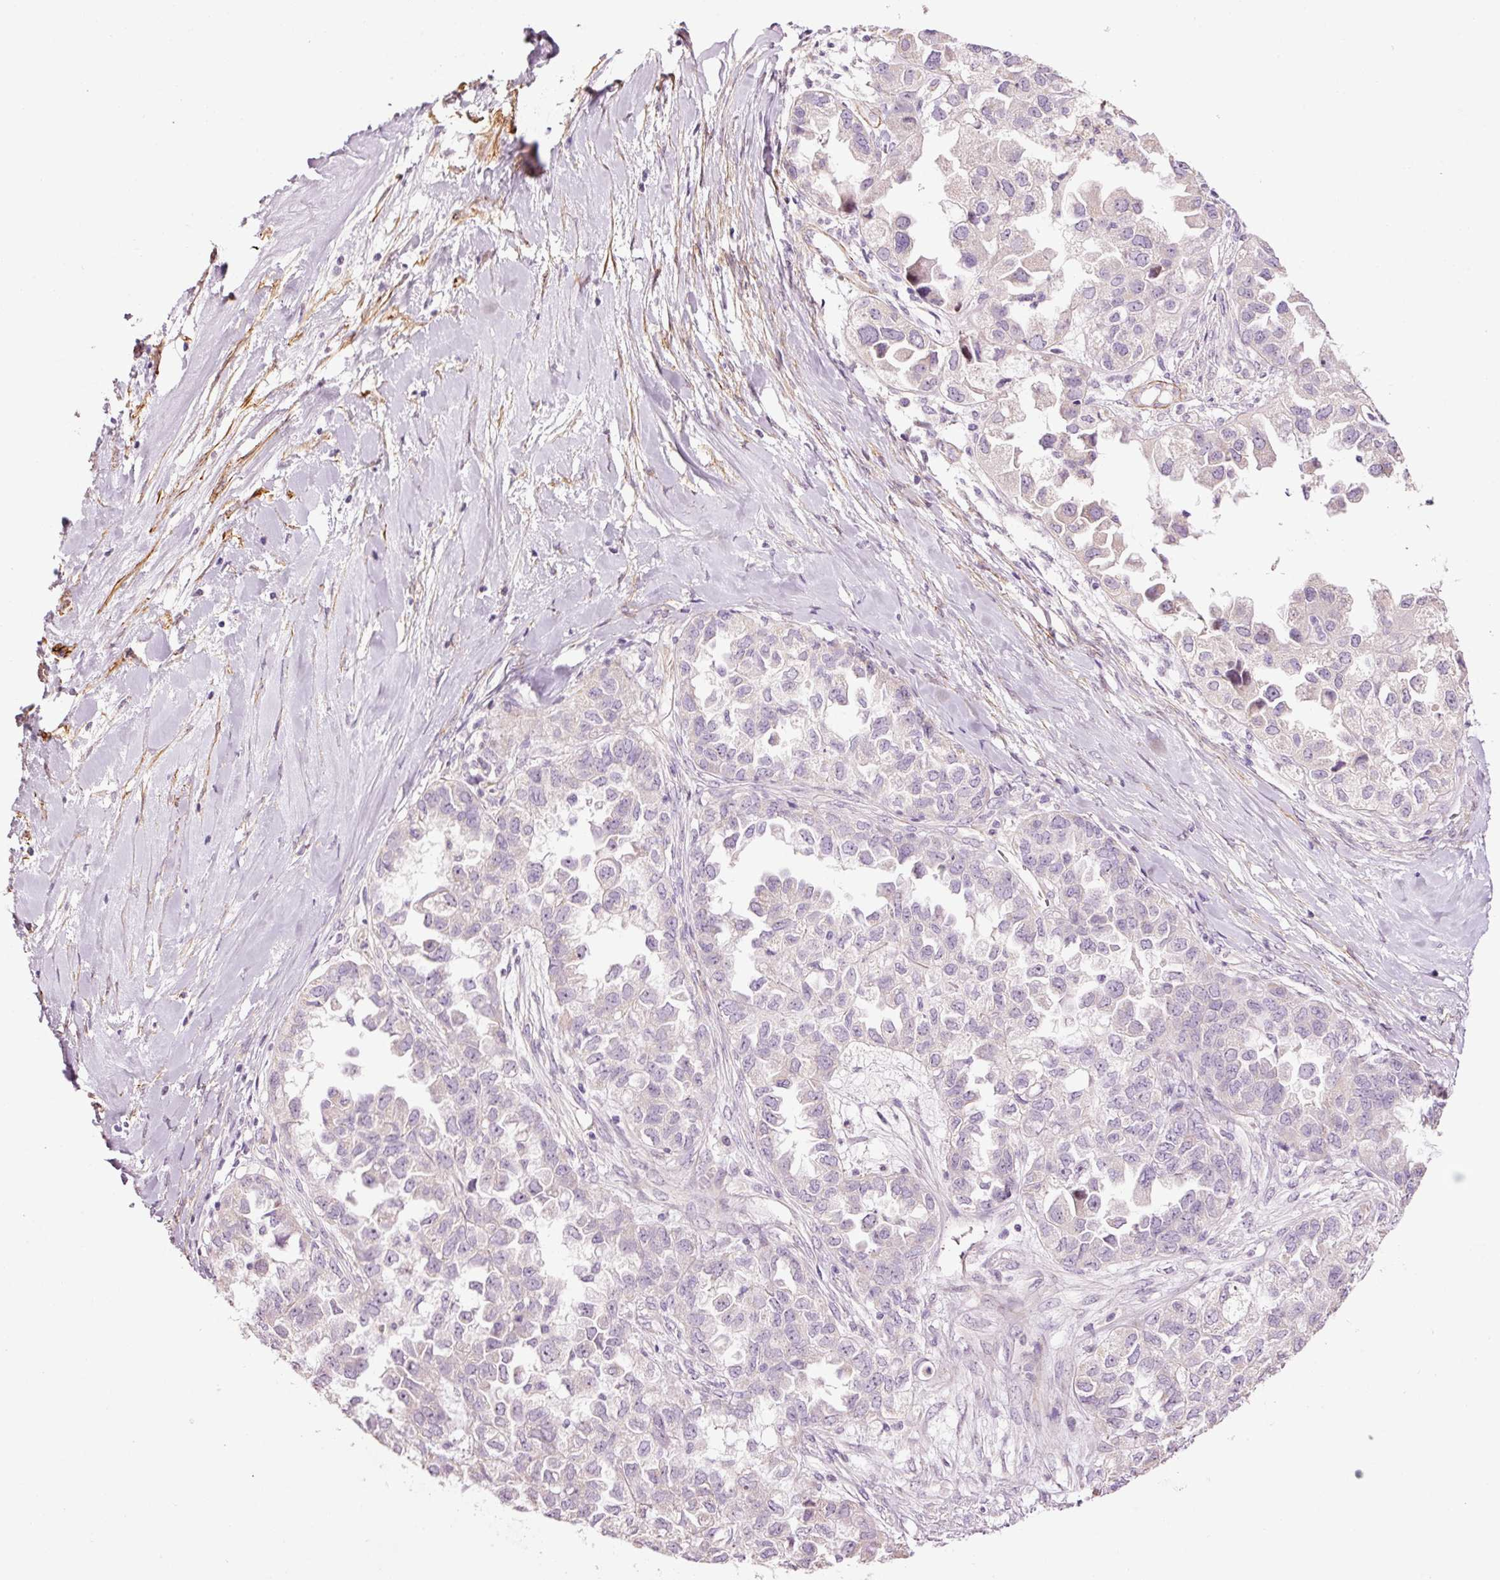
{"staining": {"intensity": "negative", "quantity": "none", "location": "none"}, "tissue": "ovarian cancer", "cell_type": "Tumor cells", "image_type": "cancer", "snomed": [{"axis": "morphology", "description": "Cystadenocarcinoma, serous, NOS"}, {"axis": "topography", "description": "Ovary"}], "caption": "Ovarian serous cystadenocarcinoma was stained to show a protein in brown. There is no significant expression in tumor cells.", "gene": "ANKRD20A1", "patient": {"sex": "female", "age": 84}}